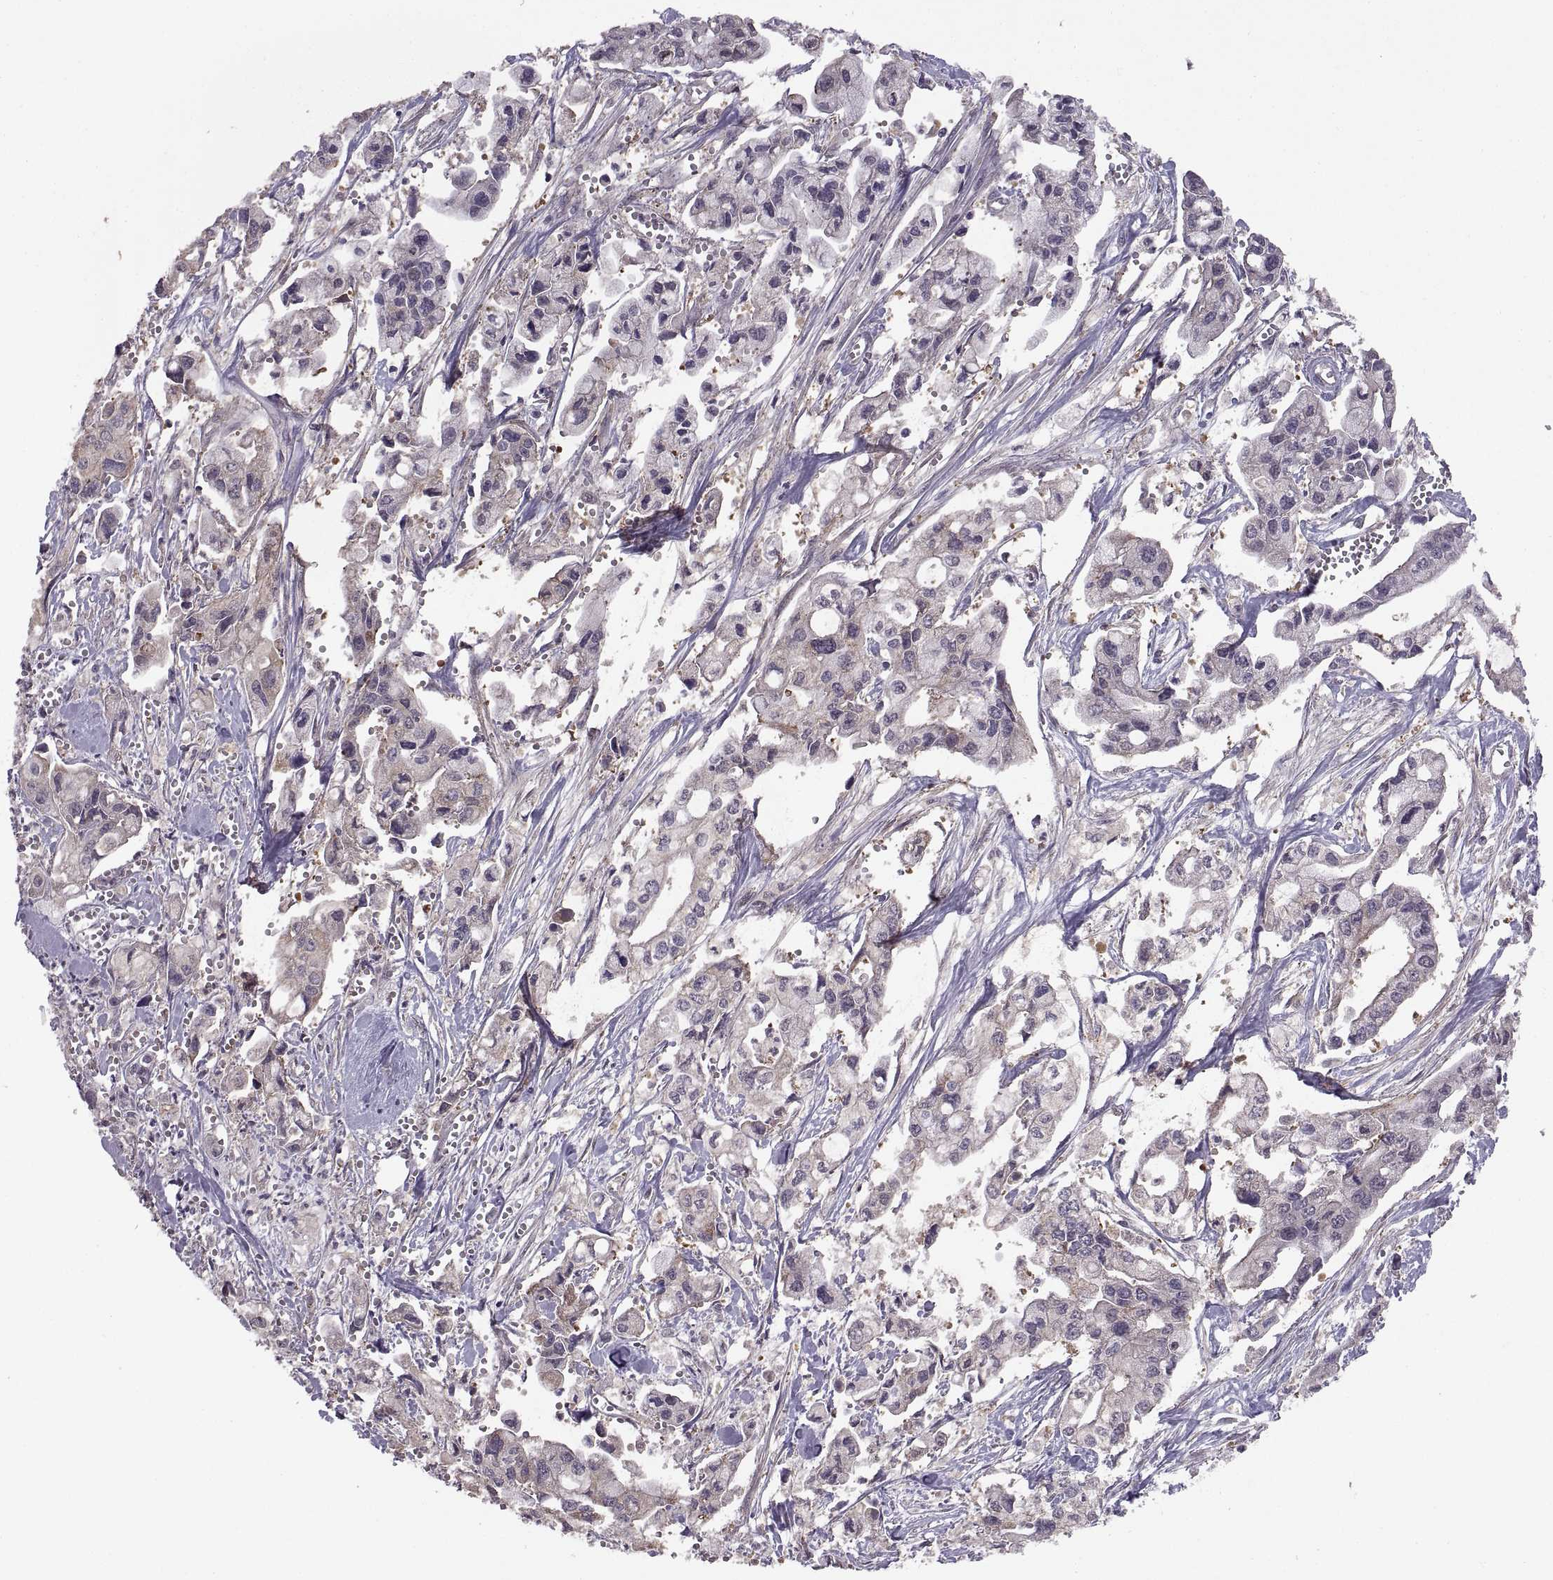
{"staining": {"intensity": "negative", "quantity": "none", "location": "none"}, "tissue": "pancreatic cancer", "cell_type": "Tumor cells", "image_type": "cancer", "snomed": [{"axis": "morphology", "description": "Adenocarcinoma, NOS"}, {"axis": "topography", "description": "Pancreas"}], "caption": "This is an immunohistochemistry photomicrograph of human pancreatic cancer. There is no positivity in tumor cells.", "gene": "NMNAT2", "patient": {"sex": "male", "age": 70}}